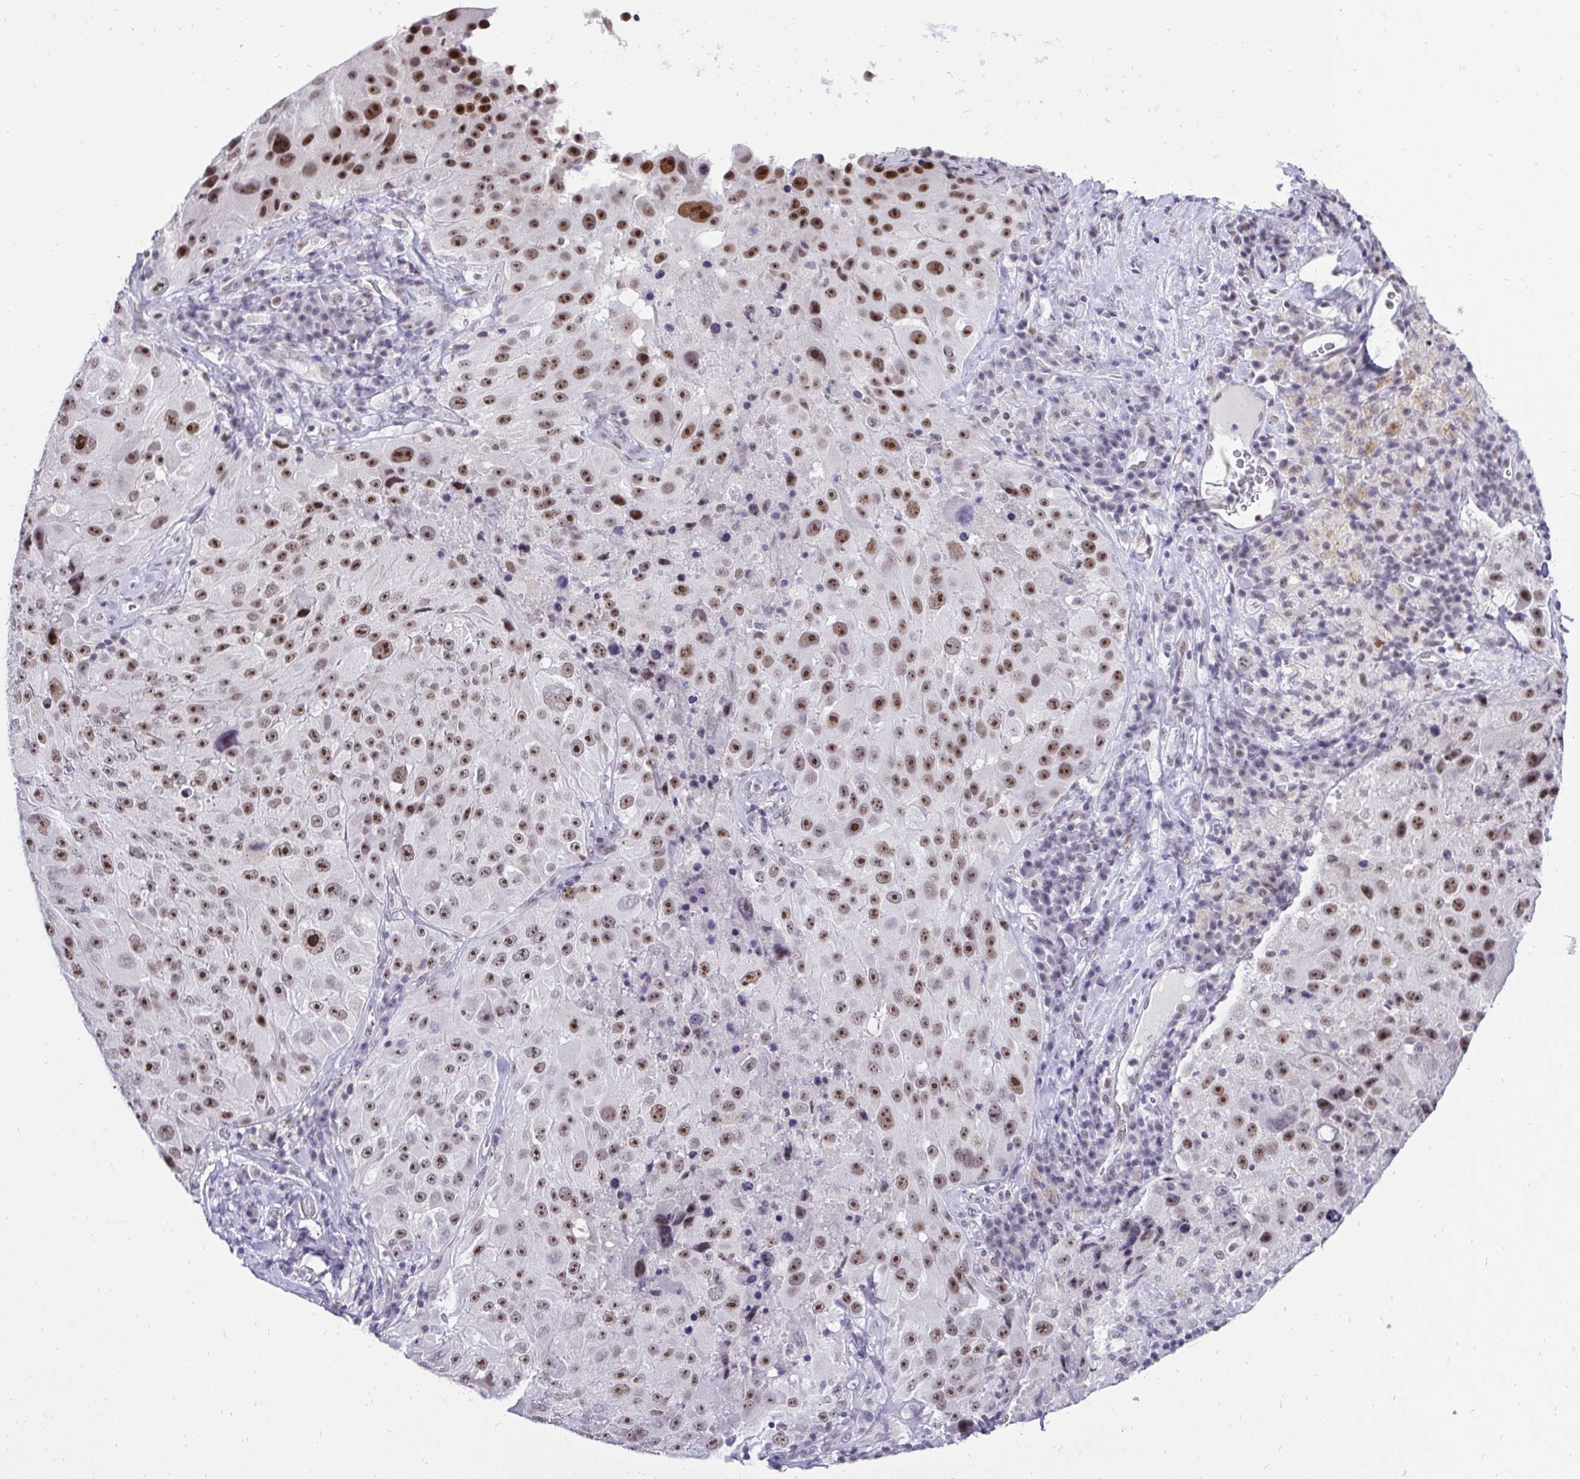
{"staining": {"intensity": "strong", "quantity": ">75%", "location": "nuclear"}, "tissue": "melanoma", "cell_type": "Tumor cells", "image_type": "cancer", "snomed": [{"axis": "morphology", "description": "Malignant melanoma, Metastatic site"}, {"axis": "topography", "description": "Lymph node"}], "caption": "Protein positivity by immunohistochemistry shows strong nuclear expression in approximately >75% of tumor cells in malignant melanoma (metastatic site).", "gene": "ZNF860", "patient": {"sex": "male", "age": 62}}